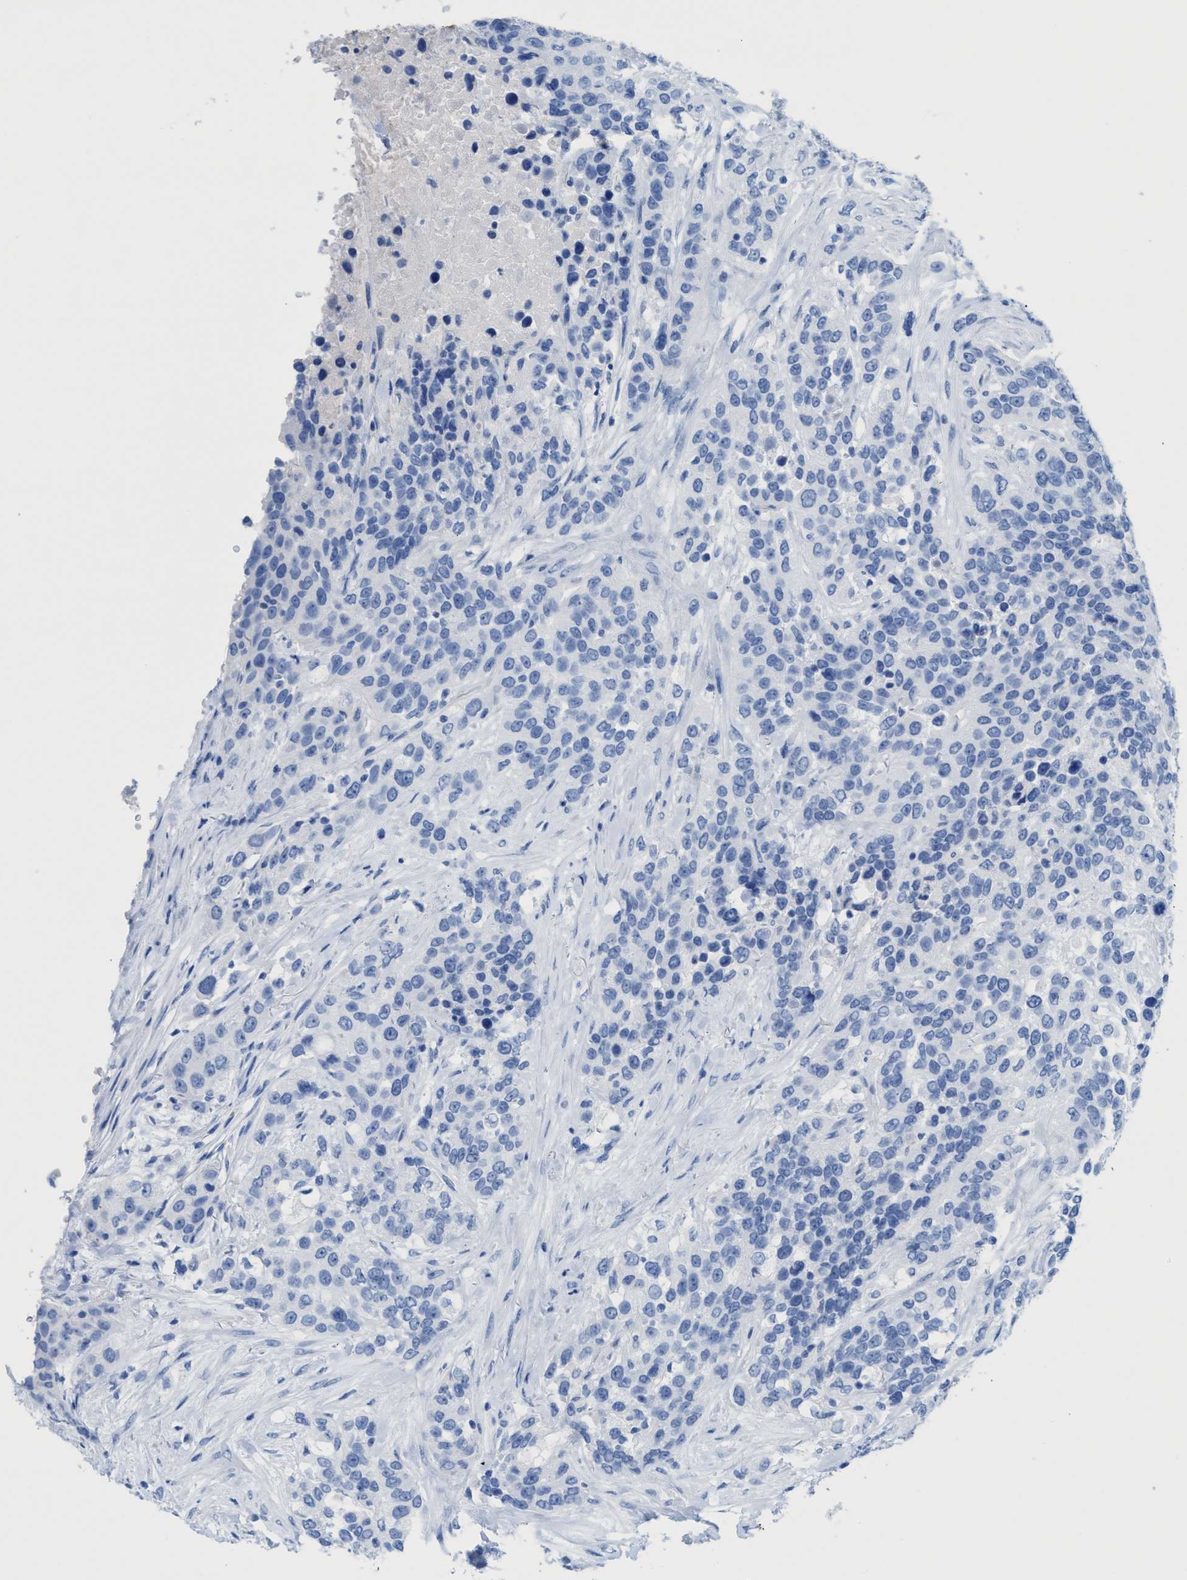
{"staining": {"intensity": "negative", "quantity": "none", "location": "none"}, "tissue": "urothelial cancer", "cell_type": "Tumor cells", "image_type": "cancer", "snomed": [{"axis": "morphology", "description": "Urothelial carcinoma, High grade"}, {"axis": "topography", "description": "Urinary bladder"}], "caption": "The IHC histopathology image has no significant staining in tumor cells of high-grade urothelial carcinoma tissue. Nuclei are stained in blue.", "gene": "ANKFN1", "patient": {"sex": "female", "age": 80}}